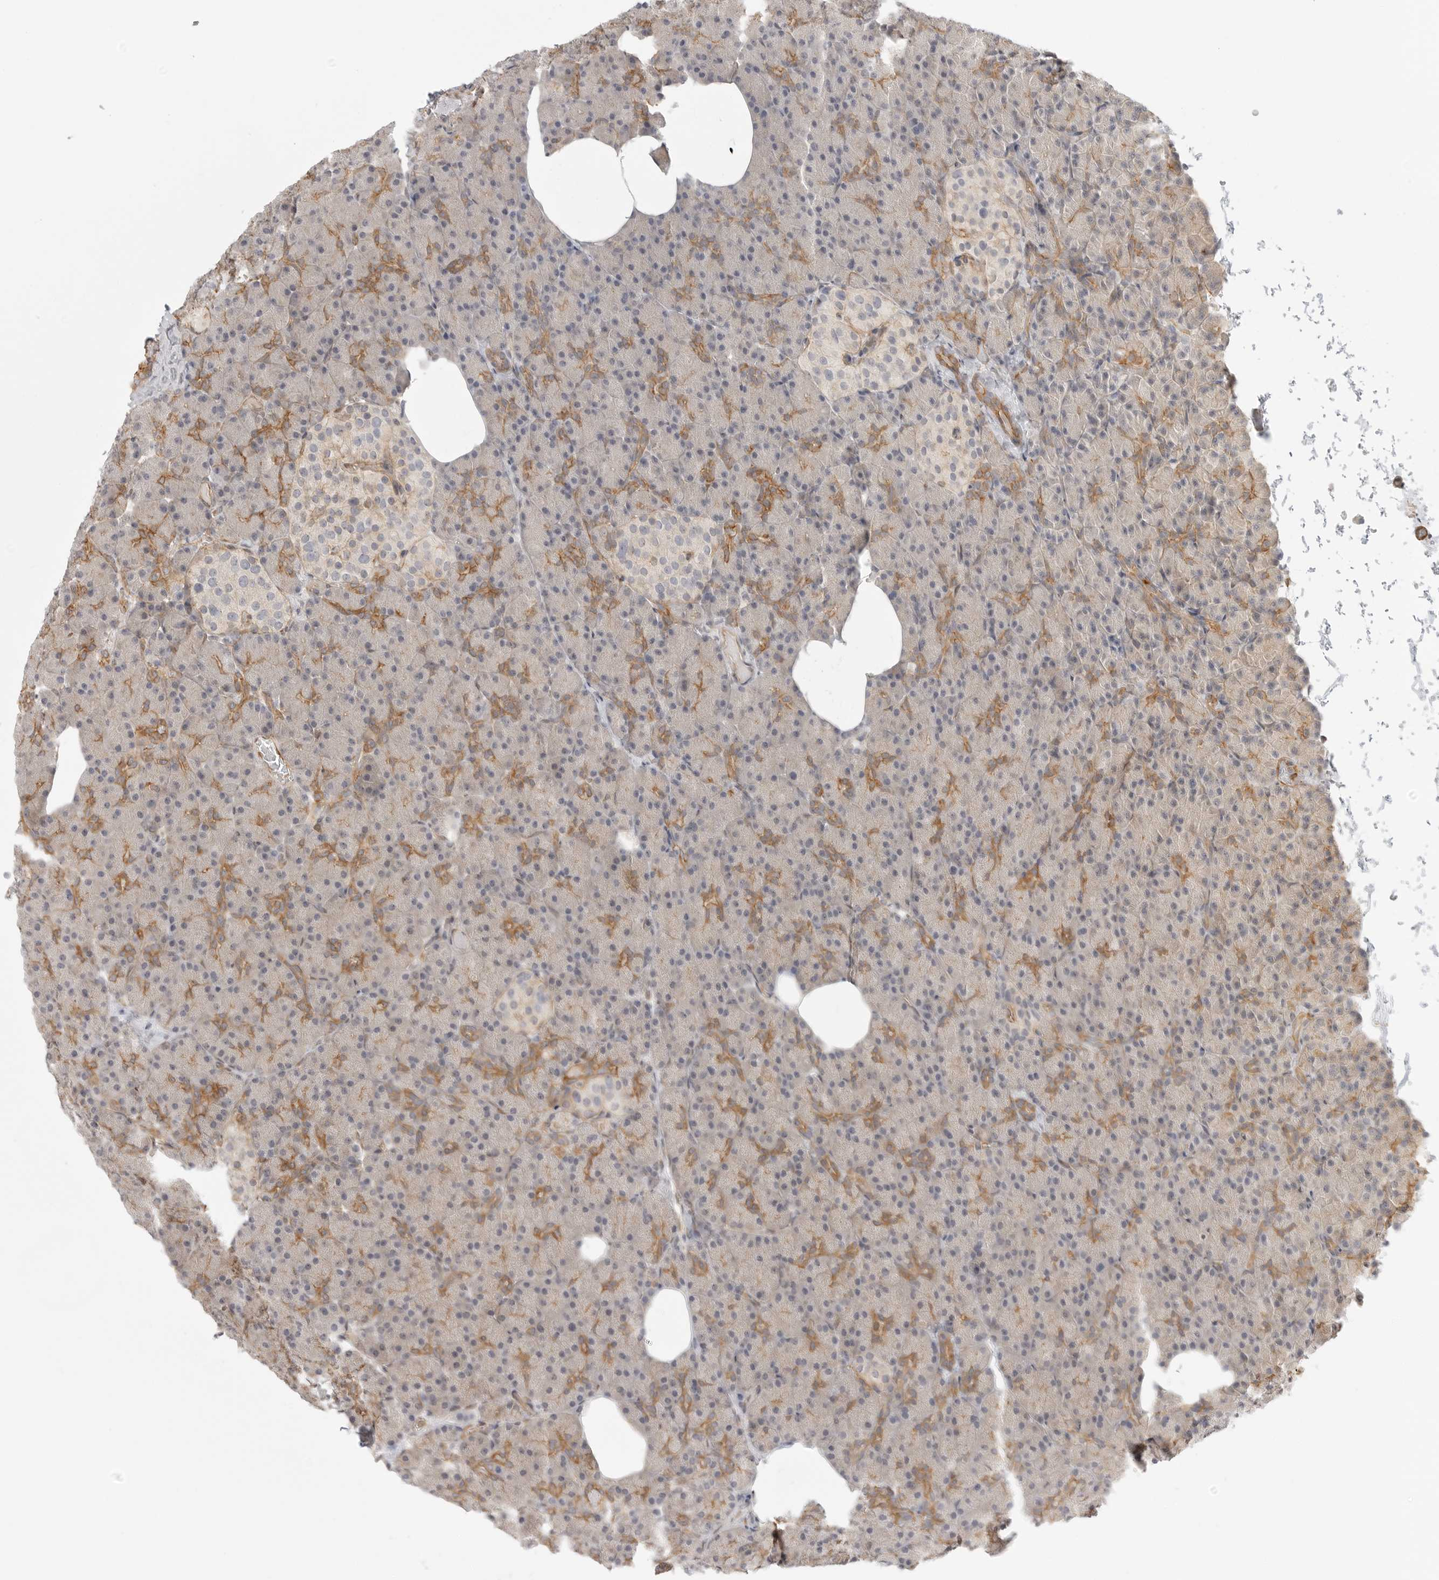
{"staining": {"intensity": "moderate", "quantity": "25%-75%", "location": "cytoplasmic/membranous"}, "tissue": "pancreas", "cell_type": "Exocrine glandular cells", "image_type": "normal", "snomed": [{"axis": "morphology", "description": "Normal tissue, NOS"}, {"axis": "topography", "description": "Pancreas"}], "caption": "About 25%-75% of exocrine glandular cells in unremarkable pancreas show moderate cytoplasmic/membranous protein staining as visualized by brown immunohistochemical staining.", "gene": "ATOH7", "patient": {"sex": "female", "age": 43}}